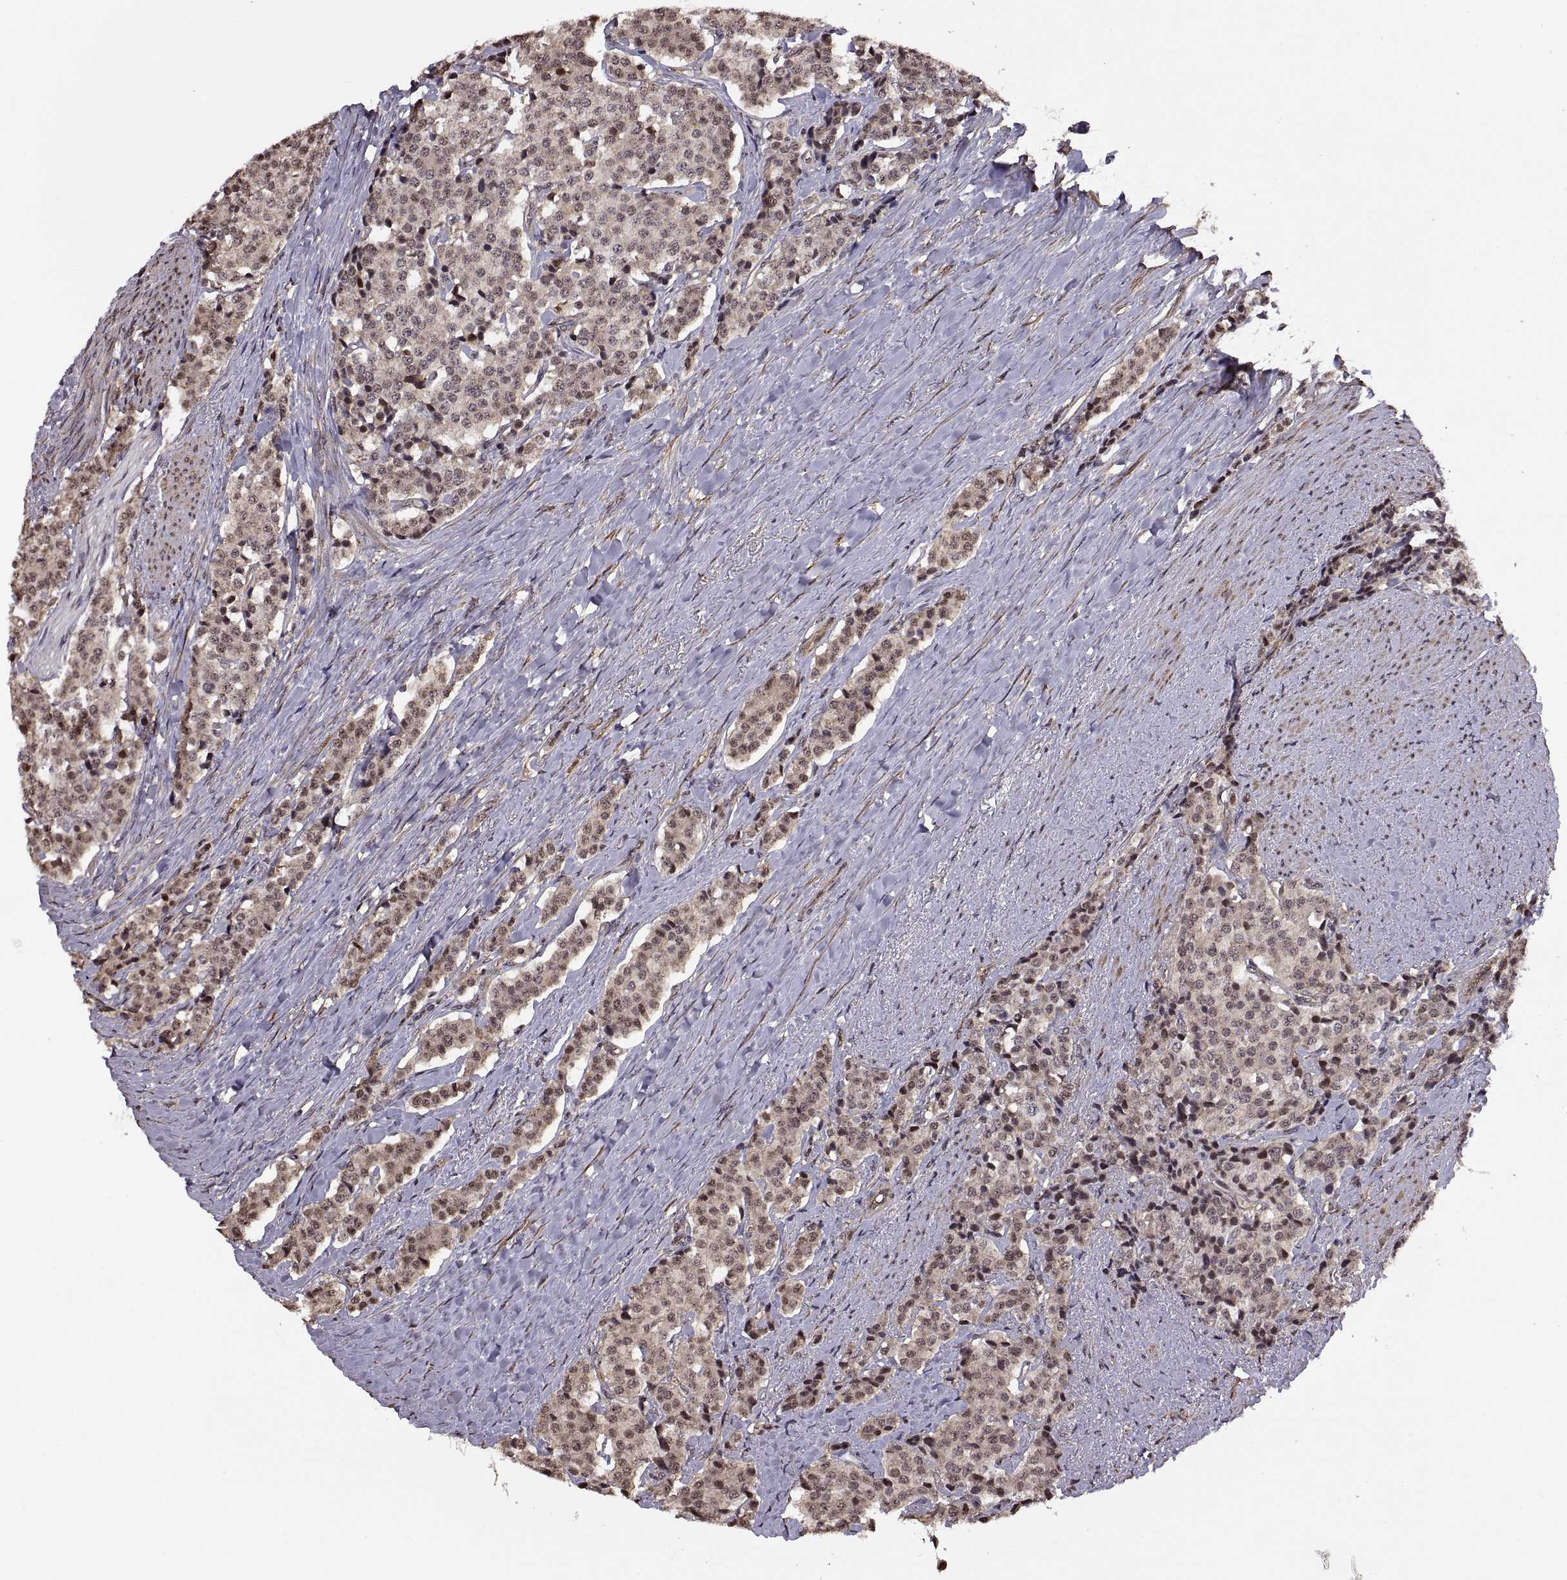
{"staining": {"intensity": "negative", "quantity": "none", "location": "none"}, "tissue": "carcinoid", "cell_type": "Tumor cells", "image_type": "cancer", "snomed": [{"axis": "morphology", "description": "Carcinoid, malignant, NOS"}, {"axis": "topography", "description": "Small intestine"}], "caption": "The photomicrograph displays no significant positivity in tumor cells of carcinoid.", "gene": "ARRB1", "patient": {"sex": "female", "age": 58}}